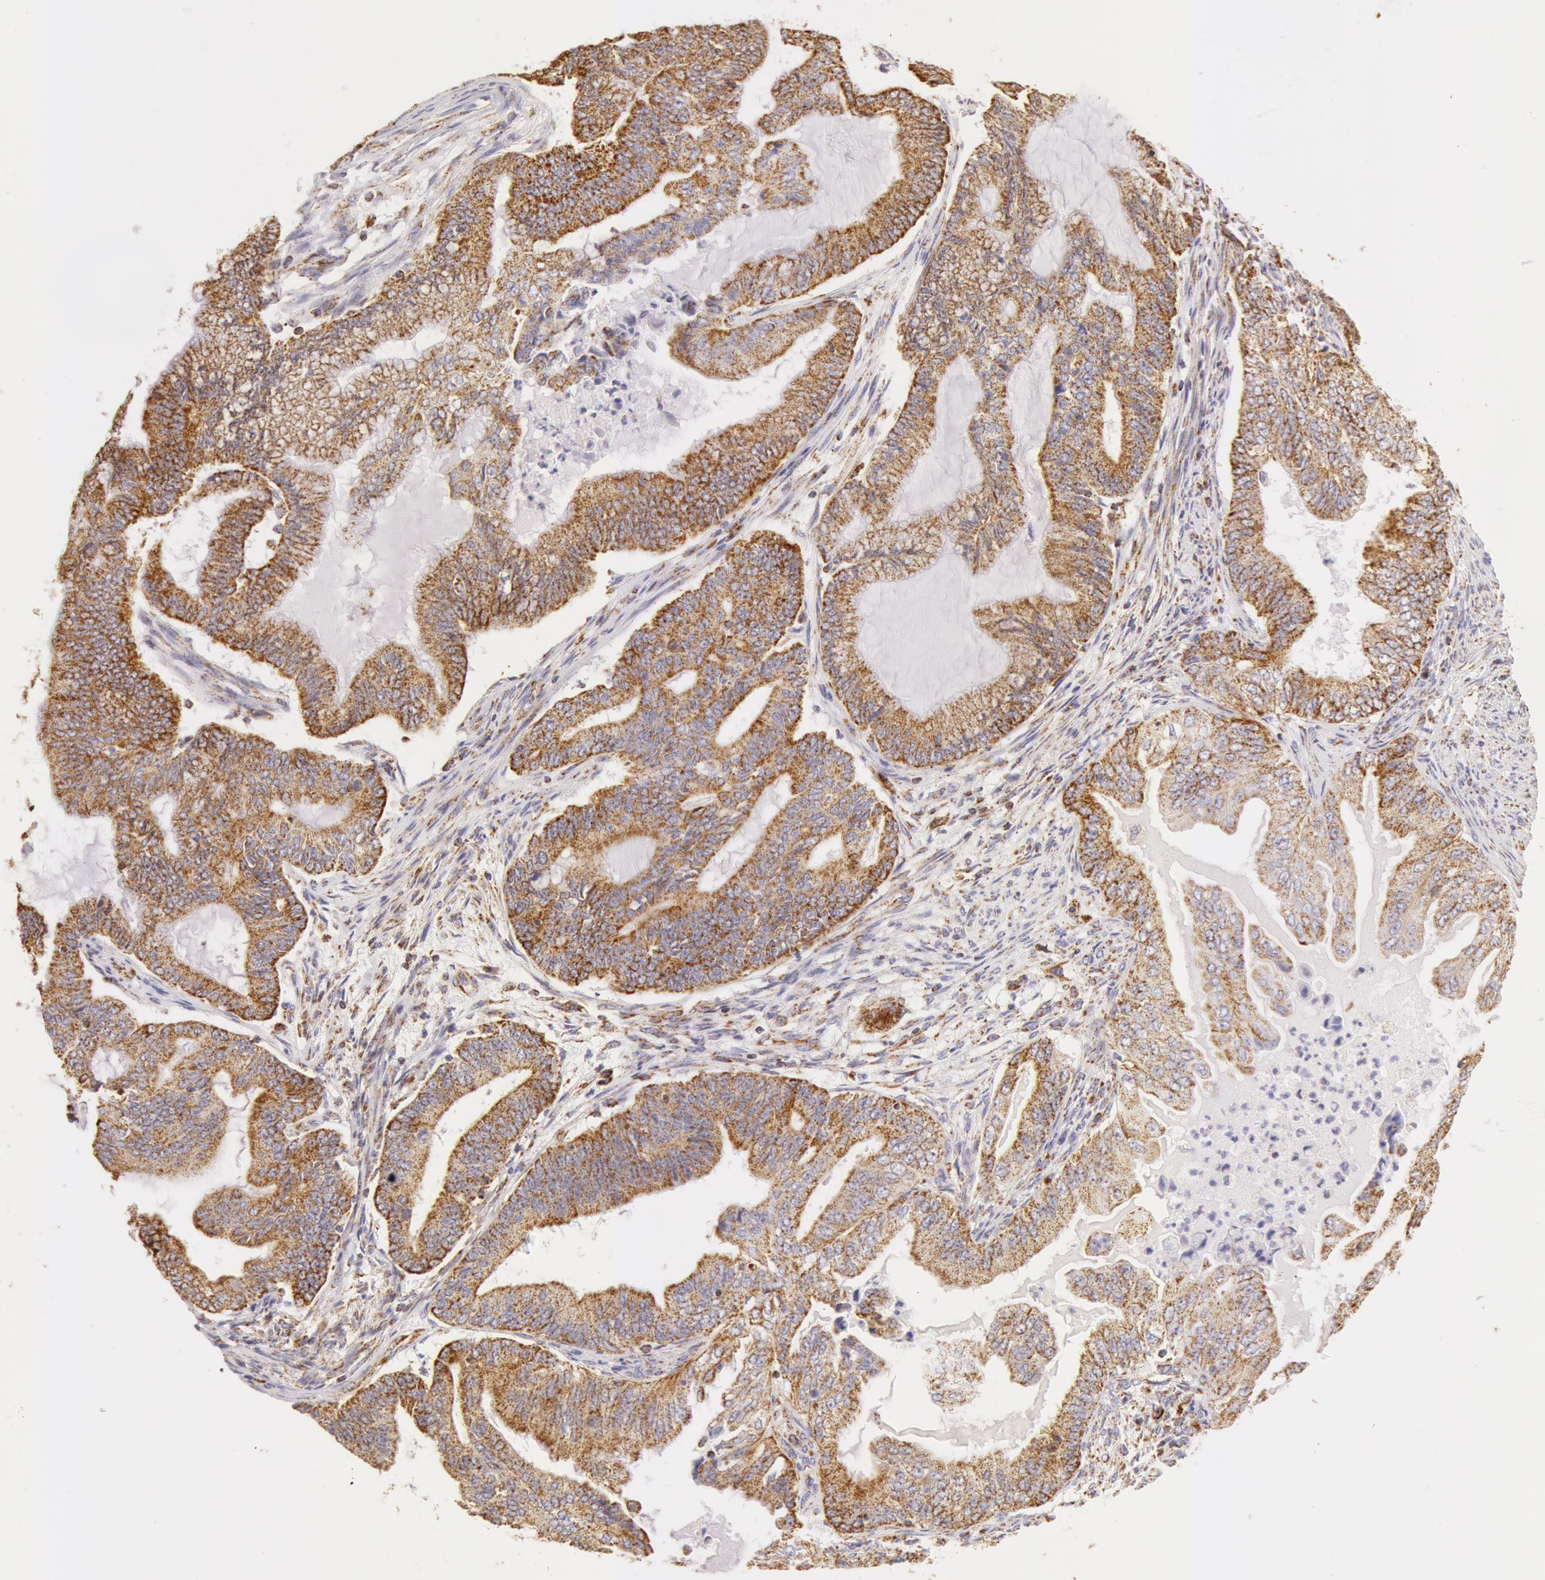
{"staining": {"intensity": "moderate", "quantity": ">75%", "location": "cytoplasmic/membranous"}, "tissue": "endometrial cancer", "cell_type": "Tumor cells", "image_type": "cancer", "snomed": [{"axis": "morphology", "description": "Adenocarcinoma, NOS"}, {"axis": "topography", "description": "Endometrium"}], "caption": "Tumor cells reveal medium levels of moderate cytoplasmic/membranous staining in about >75% of cells in human endometrial adenocarcinoma.", "gene": "ATP5F1B", "patient": {"sex": "female", "age": 63}}